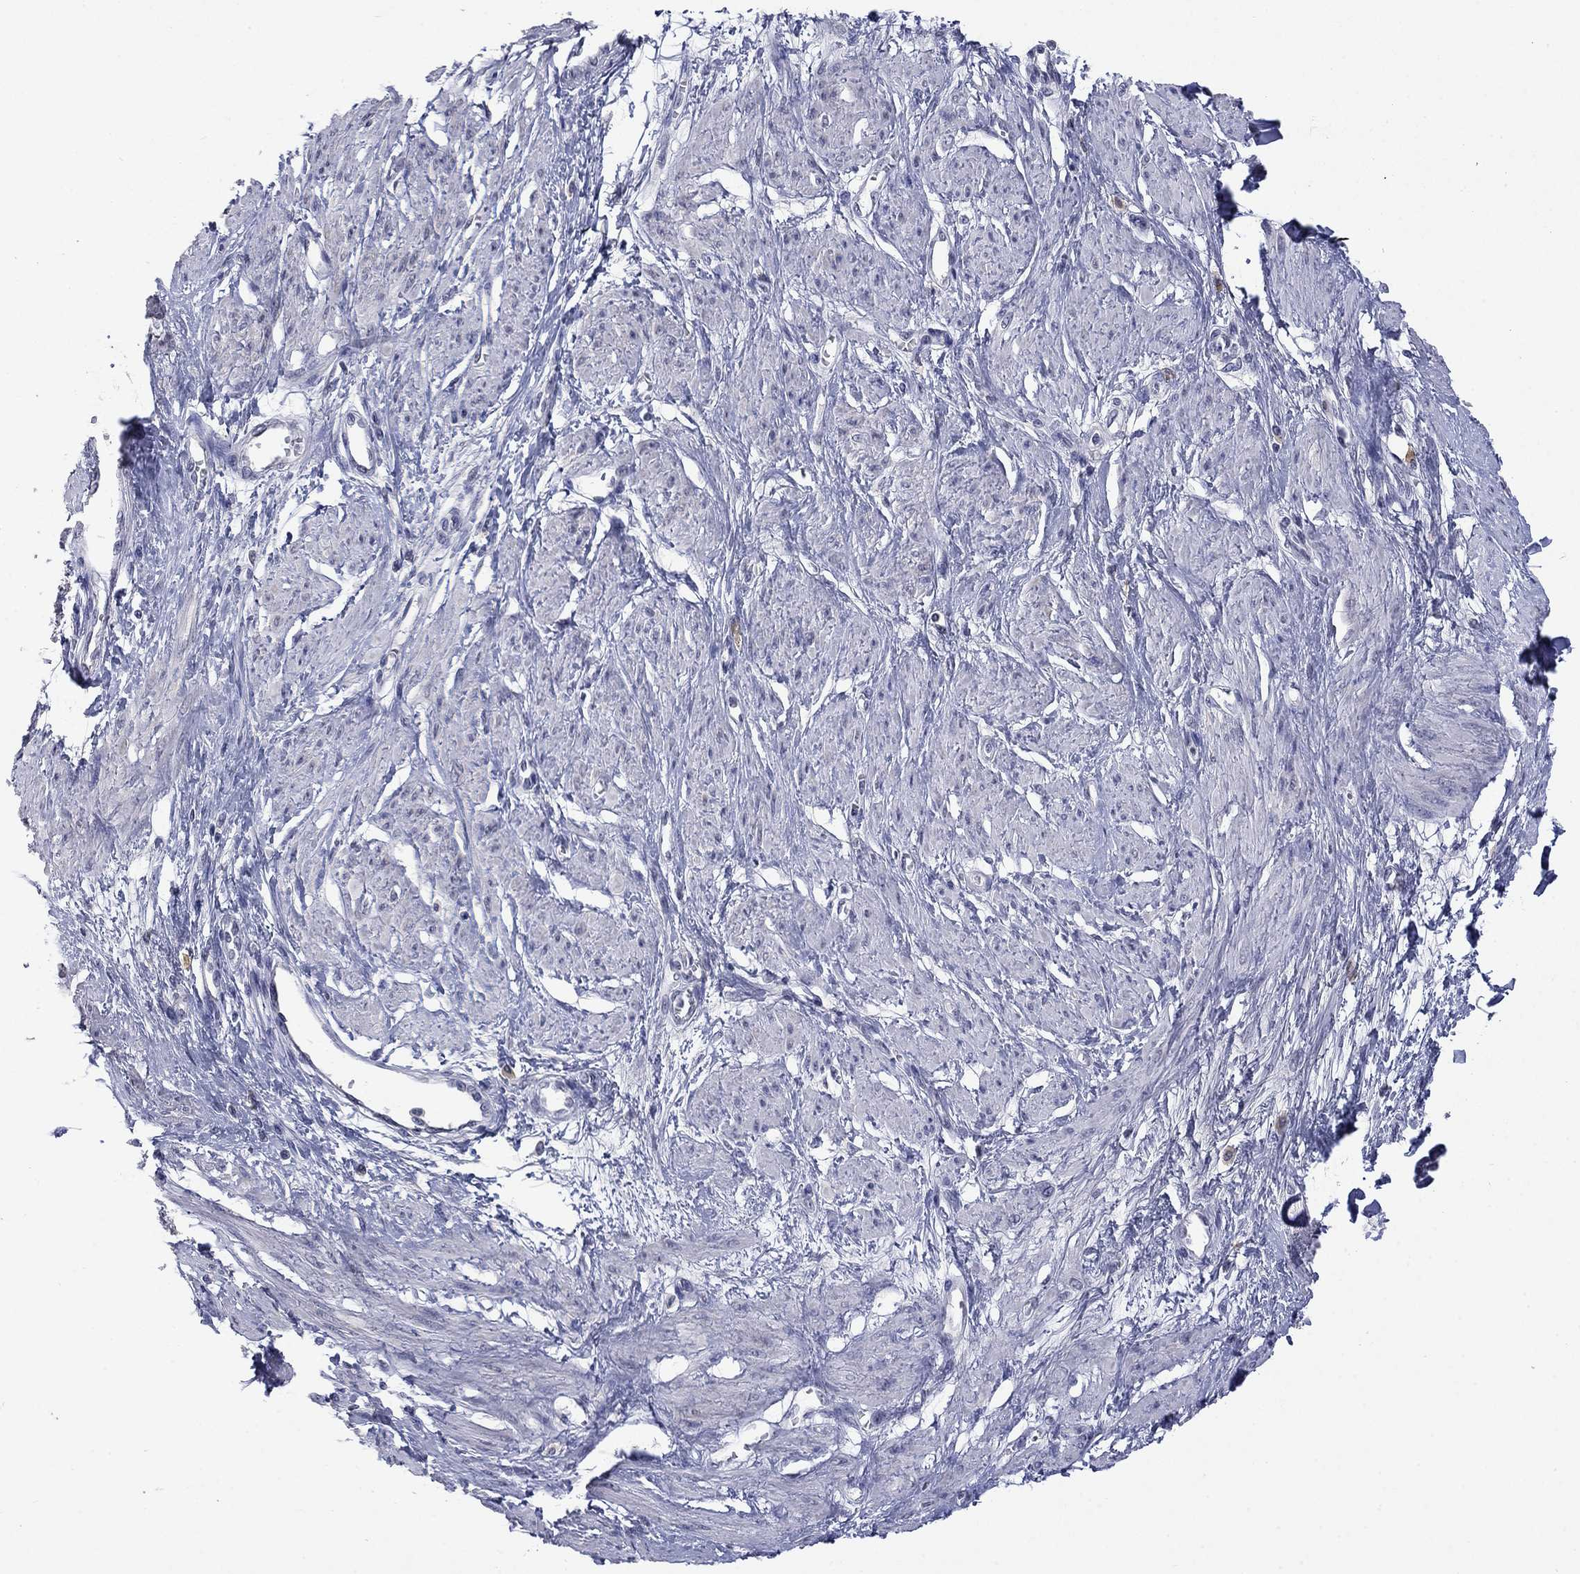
{"staining": {"intensity": "negative", "quantity": "none", "location": "none"}, "tissue": "smooth muscle", "cell_type": "Smooth muscle cells", "image_type": "normal", "snomed": [{"axis": "morphology", "description": "Normal tissue, NOS"}, {"axis": "topography", "description": "Smooth muscle"}, {"axis": "topography", "description": "Uterus"}], "caption": "Smooth muscle cells are negative for brown protein staining in normal smooth muscle. (DAB immunohistochemistry (IHC) visualized using brightfield microscopy, high magnification).", "gene": "SLC51A", "patient": {"sex": "female", "age": 39}}